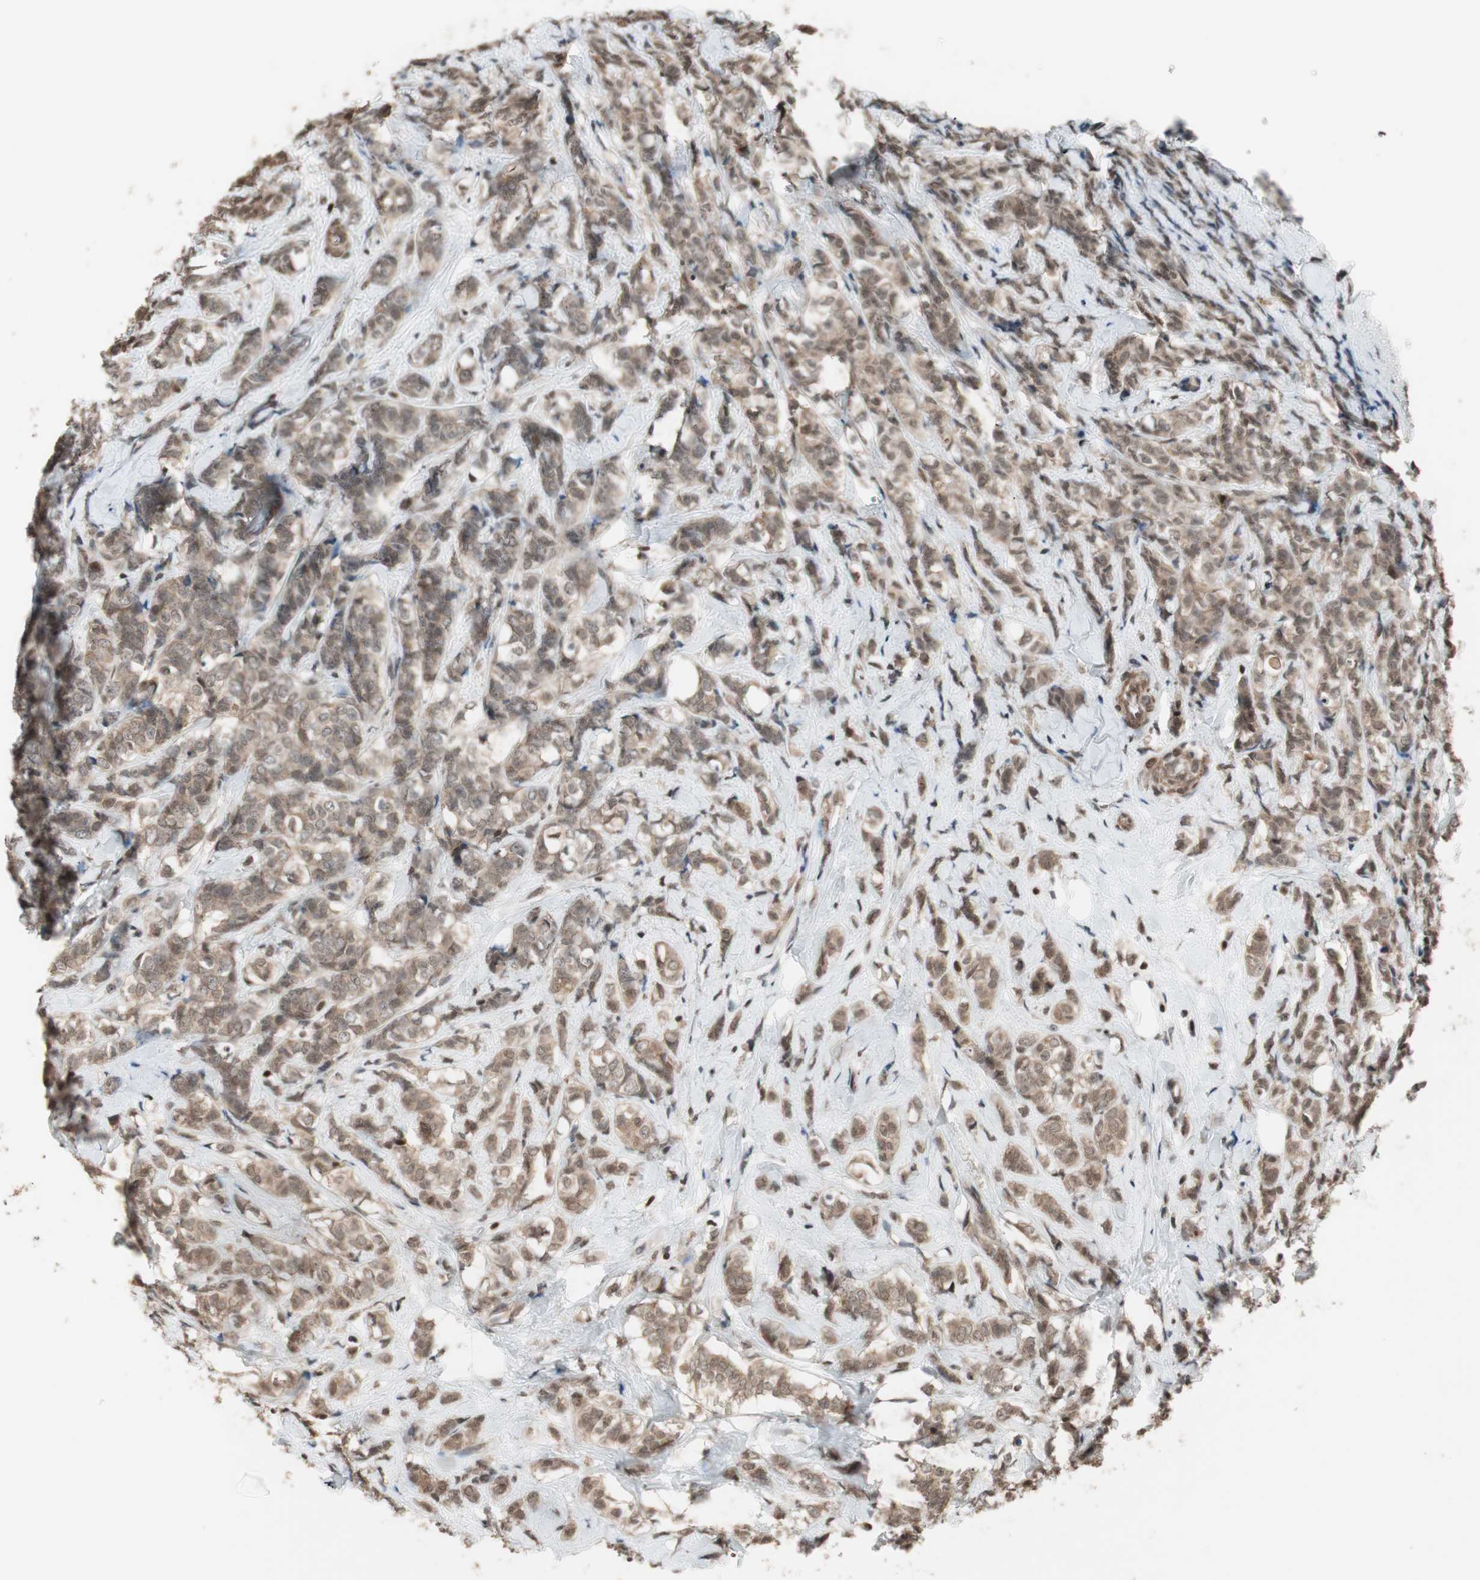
{"staining": {"intensity": "moderate", "quantity": ">75%", "location": "cytoplasmic/membranous"}, "tissue": "breast cancer", "cell_type": "Tumor cells", "image_type": "cancer", "snomed": [{"axis": "morphology", "description": "Lobular carcinoma"}, {"axis": "topography", "description": "Breast"}], "caption": "Human lobular carcinoma (breast) stained for a protein (brown) reveals moderate cytoplasmic/membranous positive positivity in approximately >75% of tumor cells.", "gene": "DRAP1", "patient": {"sex": "female", "age": 60}}